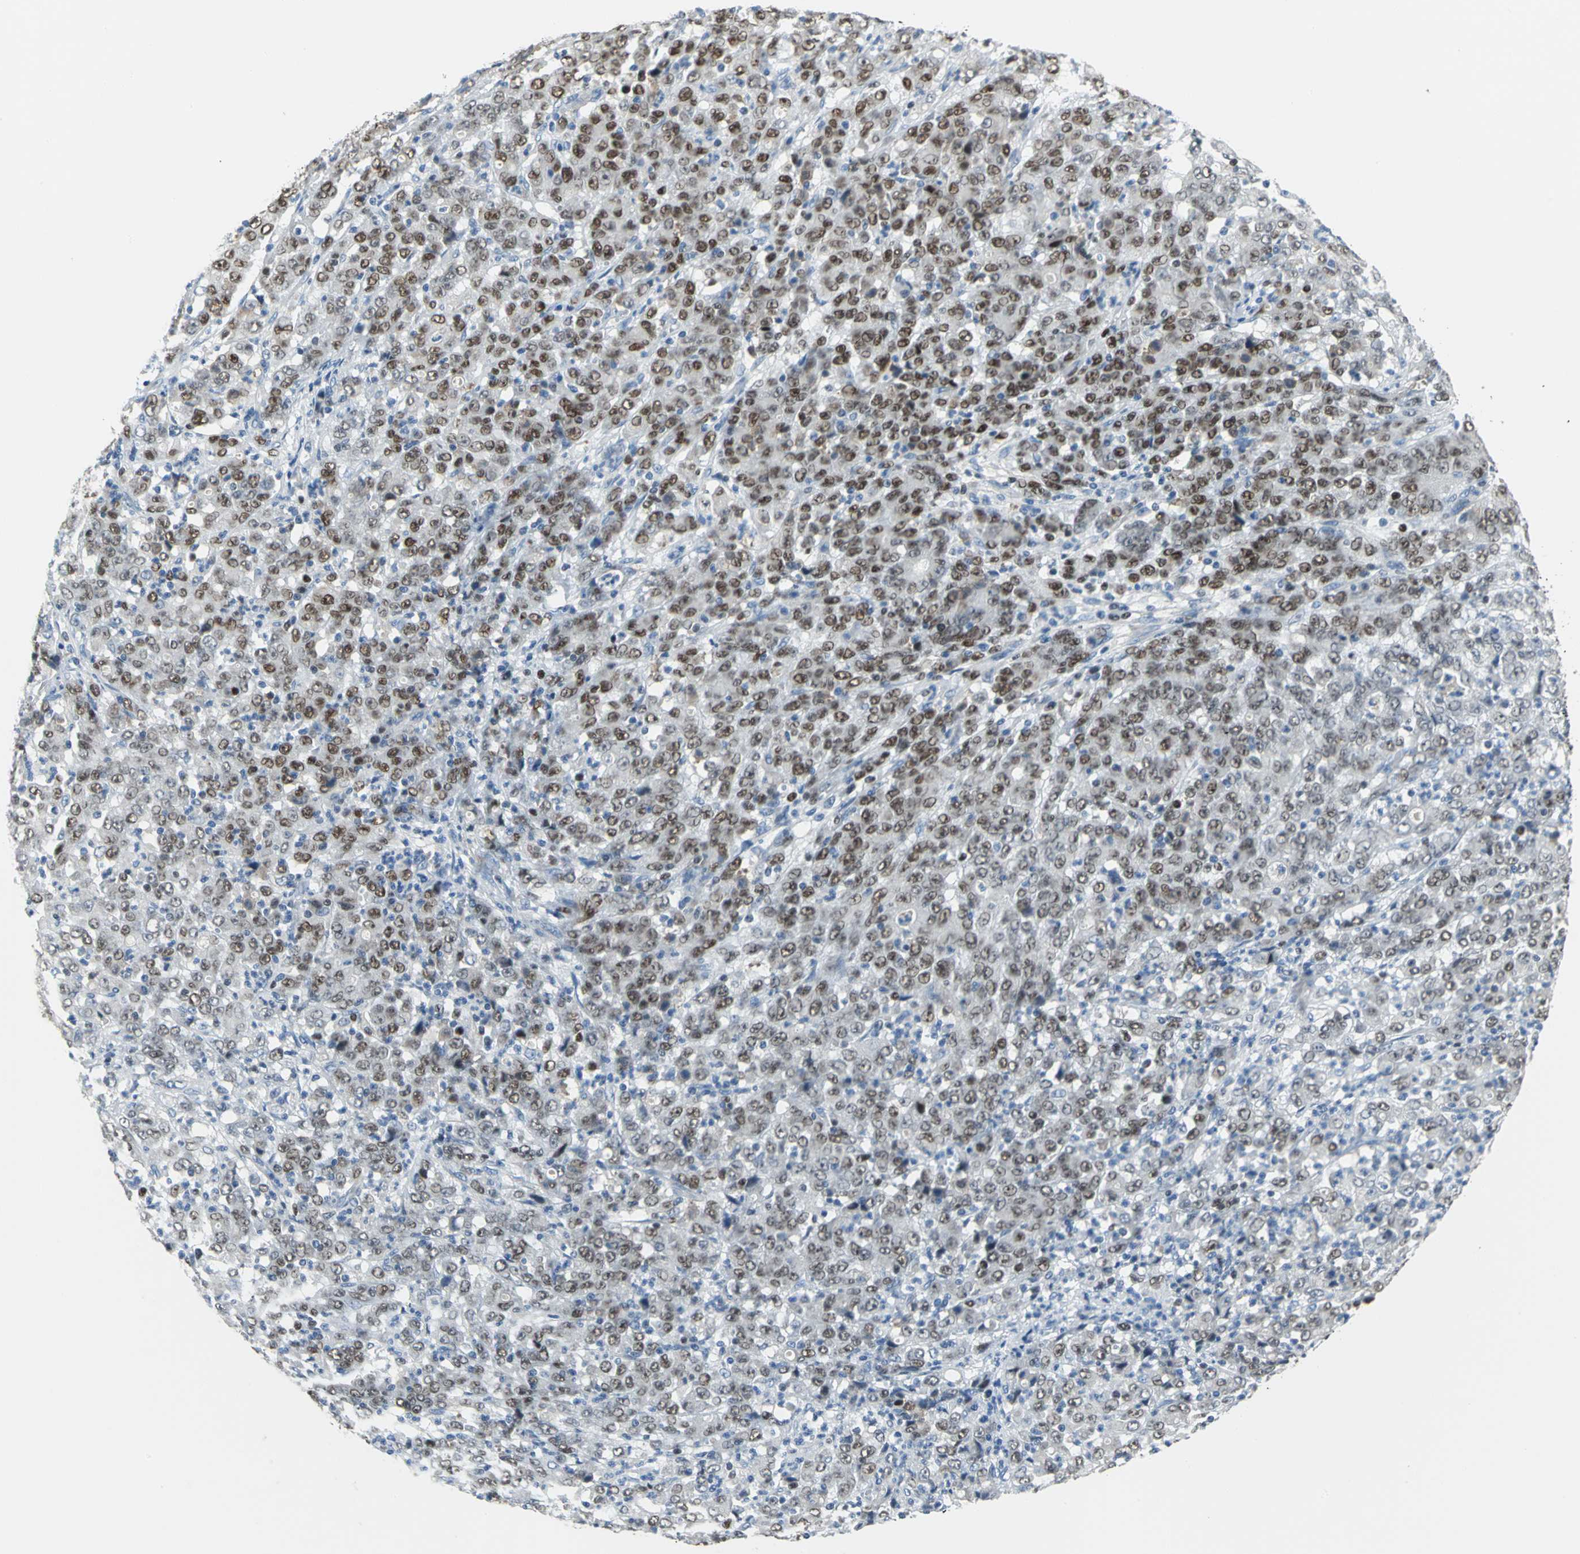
{"staining": {"intensity": "strong", "quantity": ">75%", "location": "nuclear"}, "tissue": "stomach cancer", "cell_type": "Tumor cells", "image_type": "cancer", "snomed": [{"axis": "morphology", "description": "Adenocarcinoma, NOS"}, {"axis": "topography", "description": "Stomach, lower"}], "caption": "Strong nuclear staining for a protein is appreciated in about >75% of tumor cells of stomach adenocarcinoma using immunohistochemistry (IHC).", "gene": "MCM4", "patient": {"sex": "female", "age": 71}}